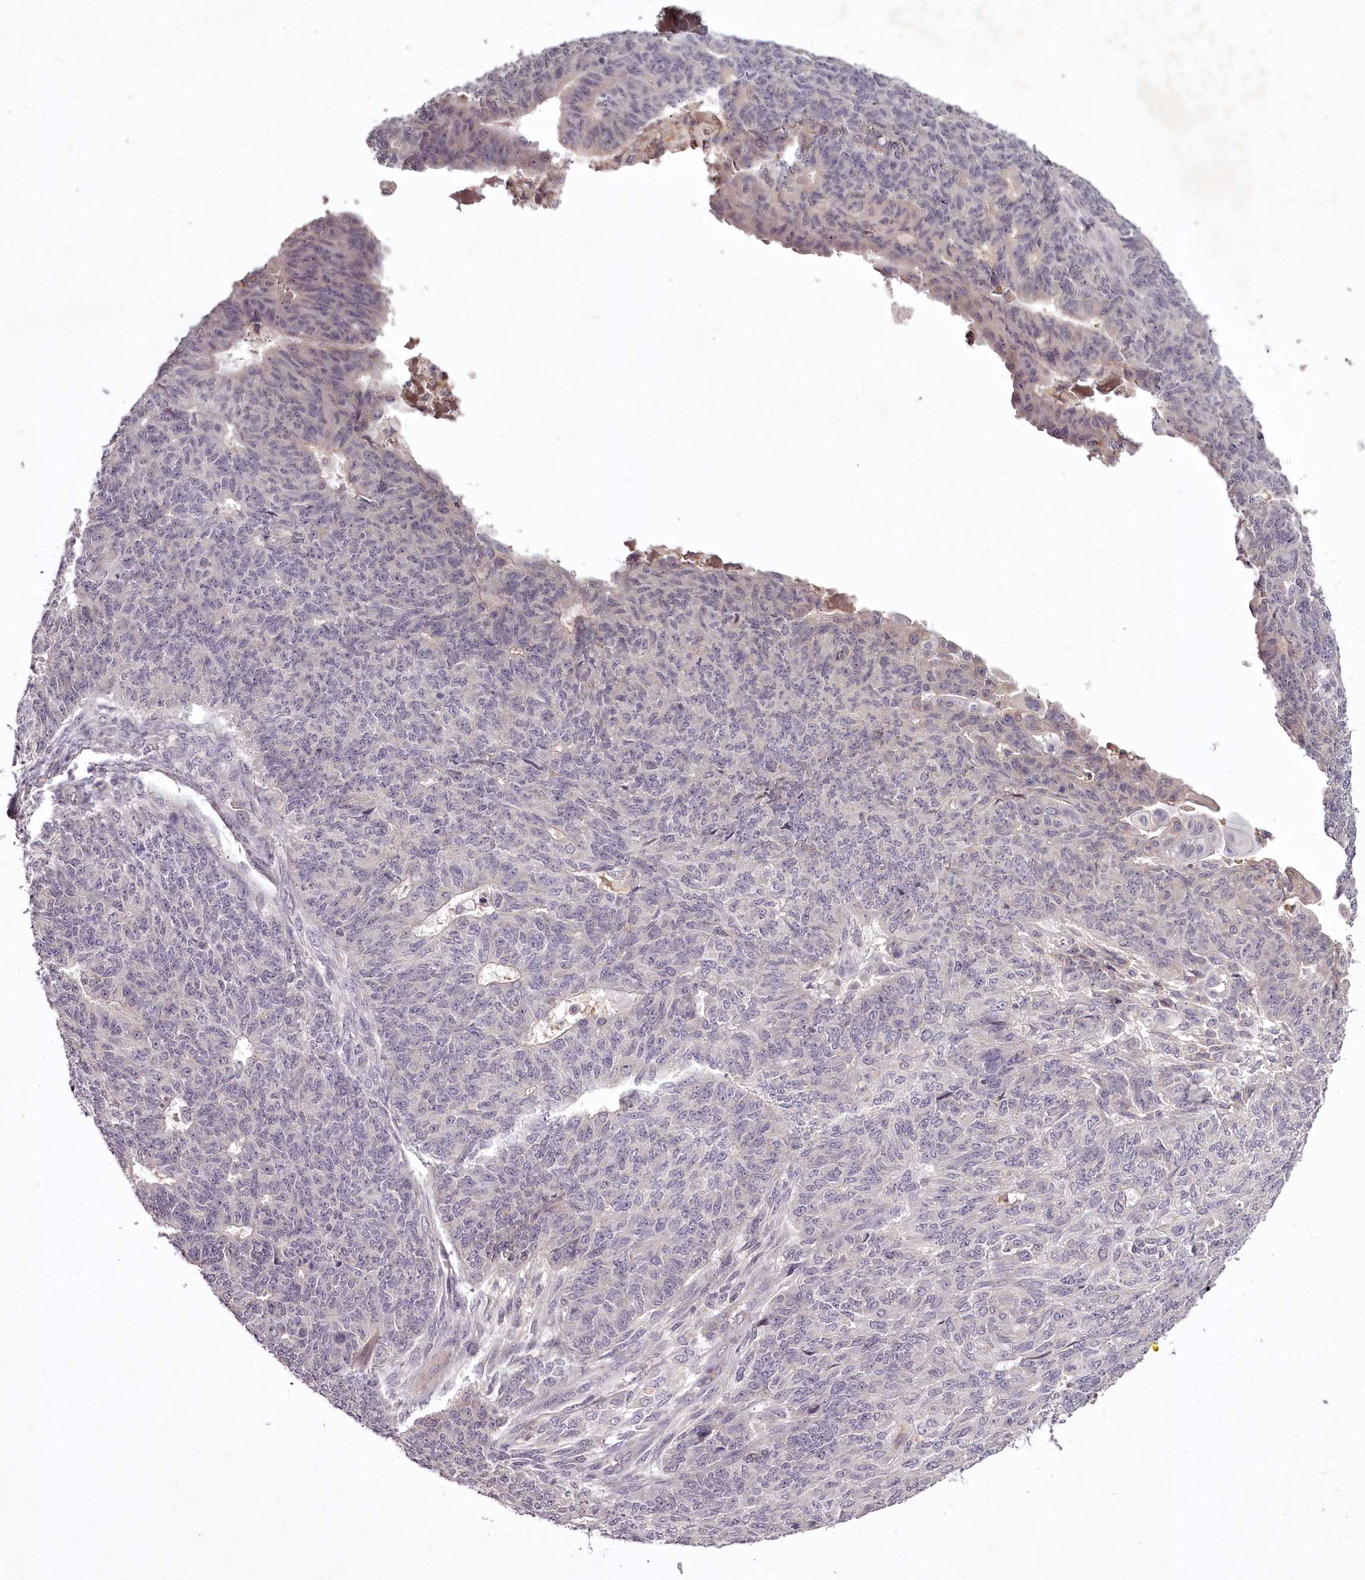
{"staining": {"intensity": "negative", "quantity": "none", "location": "none"}, "tissue": "endometrial cancer", "cell_type": "Tumor cells", "image_type": "cancer", "snomed": [{"axis": "morphology", "description": "Adenocarcinoma, NOS"}, {"axis": "topography", "description": "Endometrium"}], "caption": "High magnification brightfield microscopy of endometrial adenocarcinoma stained with DAB (3,3'-diaminobenzidine) (brown) and counterstained with hematoxylin (blue): tumor cells show no significant positivity. (DAB immunohistochemistry with hematoxylin counter stain).", "gene": "RBMXL2", "patient": {"sex": "female", "age": 32}}